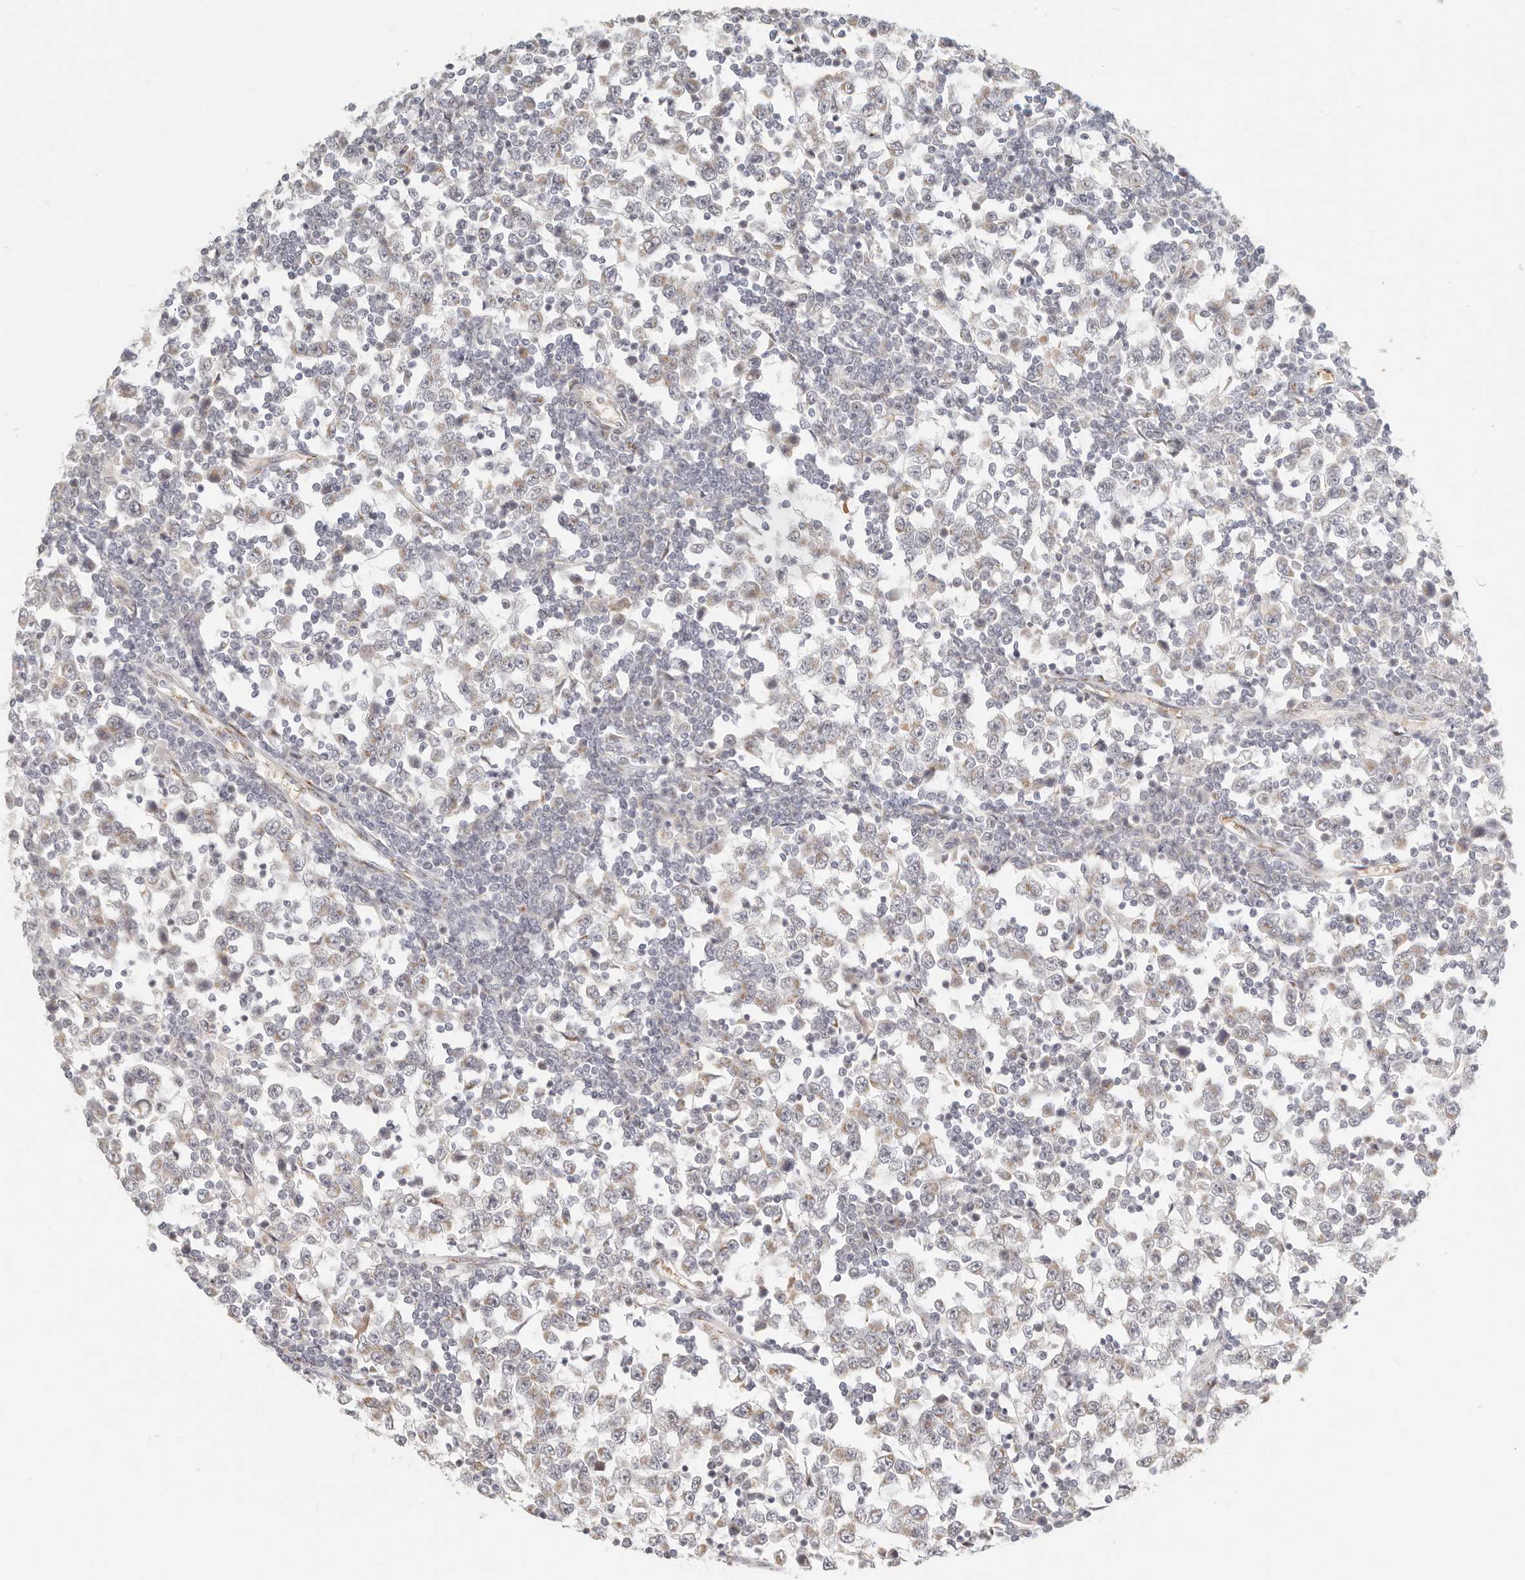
{"staining": {"intensity": "weak", "quantity": "25%-75%", "location": "cytoplasmic/membranous"}, "tissue": "testis cancer", "cell_type": "Tumor cells", "image_type": "cancer", "snomed": [{"axis": "morphology", "description": "Seminoma, NOS"}, {"axis": "topography", "description": "Testis"}], "caption": "The histopathology image demonstrates a brown stain indicating the presence of a protein in the cytoplasmic/membranous of tumor cells in testis cancer (seminoma).", "gene": "FAM20B", "patient": {"sex": "male", "age": 65}}